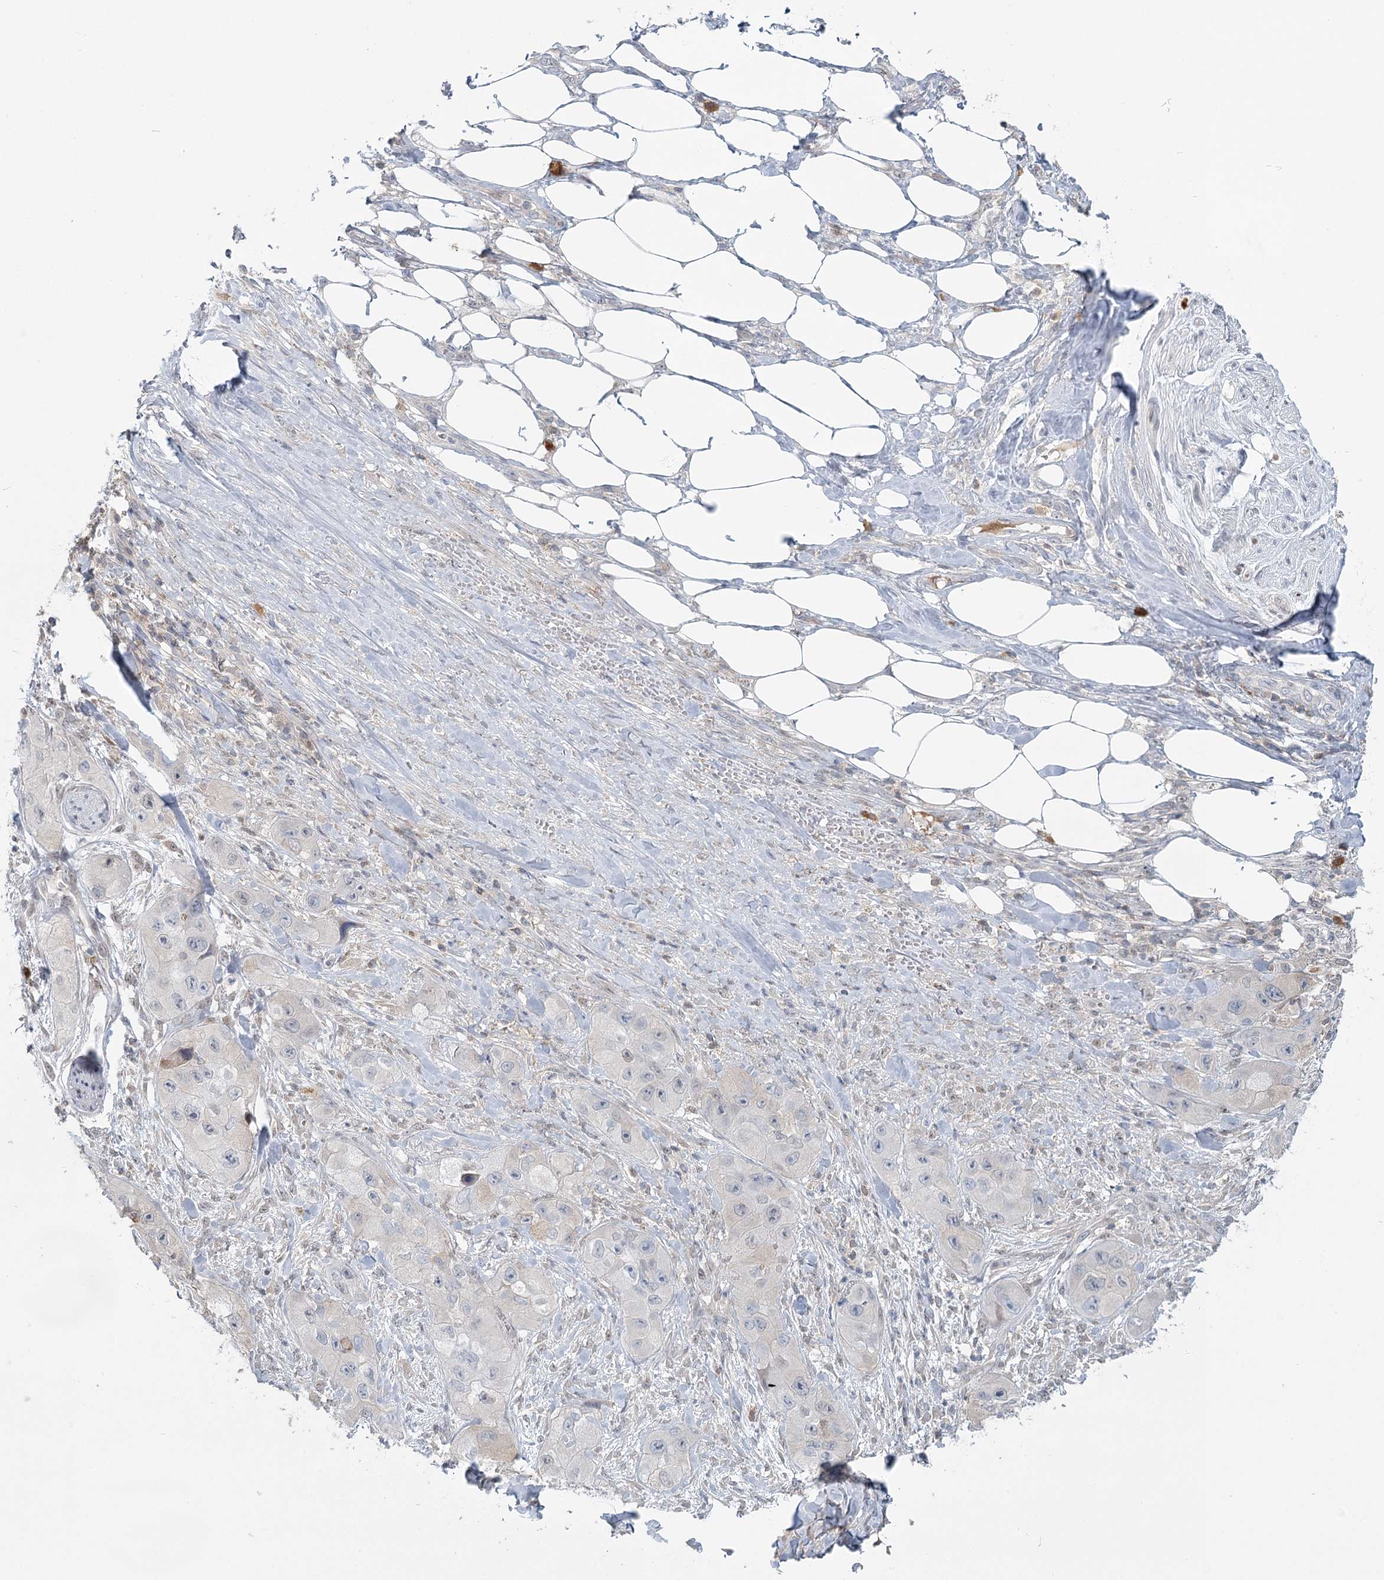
{"staining": {"intensity": "negative", "quantity": "none", "location": "none"}, "tissue": "skin cancer", "cell_type": "Tumor cells", "image_type": "cancer", "snomed": [{"axis": "morphology", "description": "Squamous cell carcinoma, NOS"}, {"axis": "topography", "description": "Skin"}, {"axis": "topography", "description": "Subcutis"}], "caption": "Immunohistochemical staining of human squamous cell carcinoma (skin) reveals no significant expression in tumor cells.", "gene": "USP11", "patient": {"sex": "male", "age": 73}}